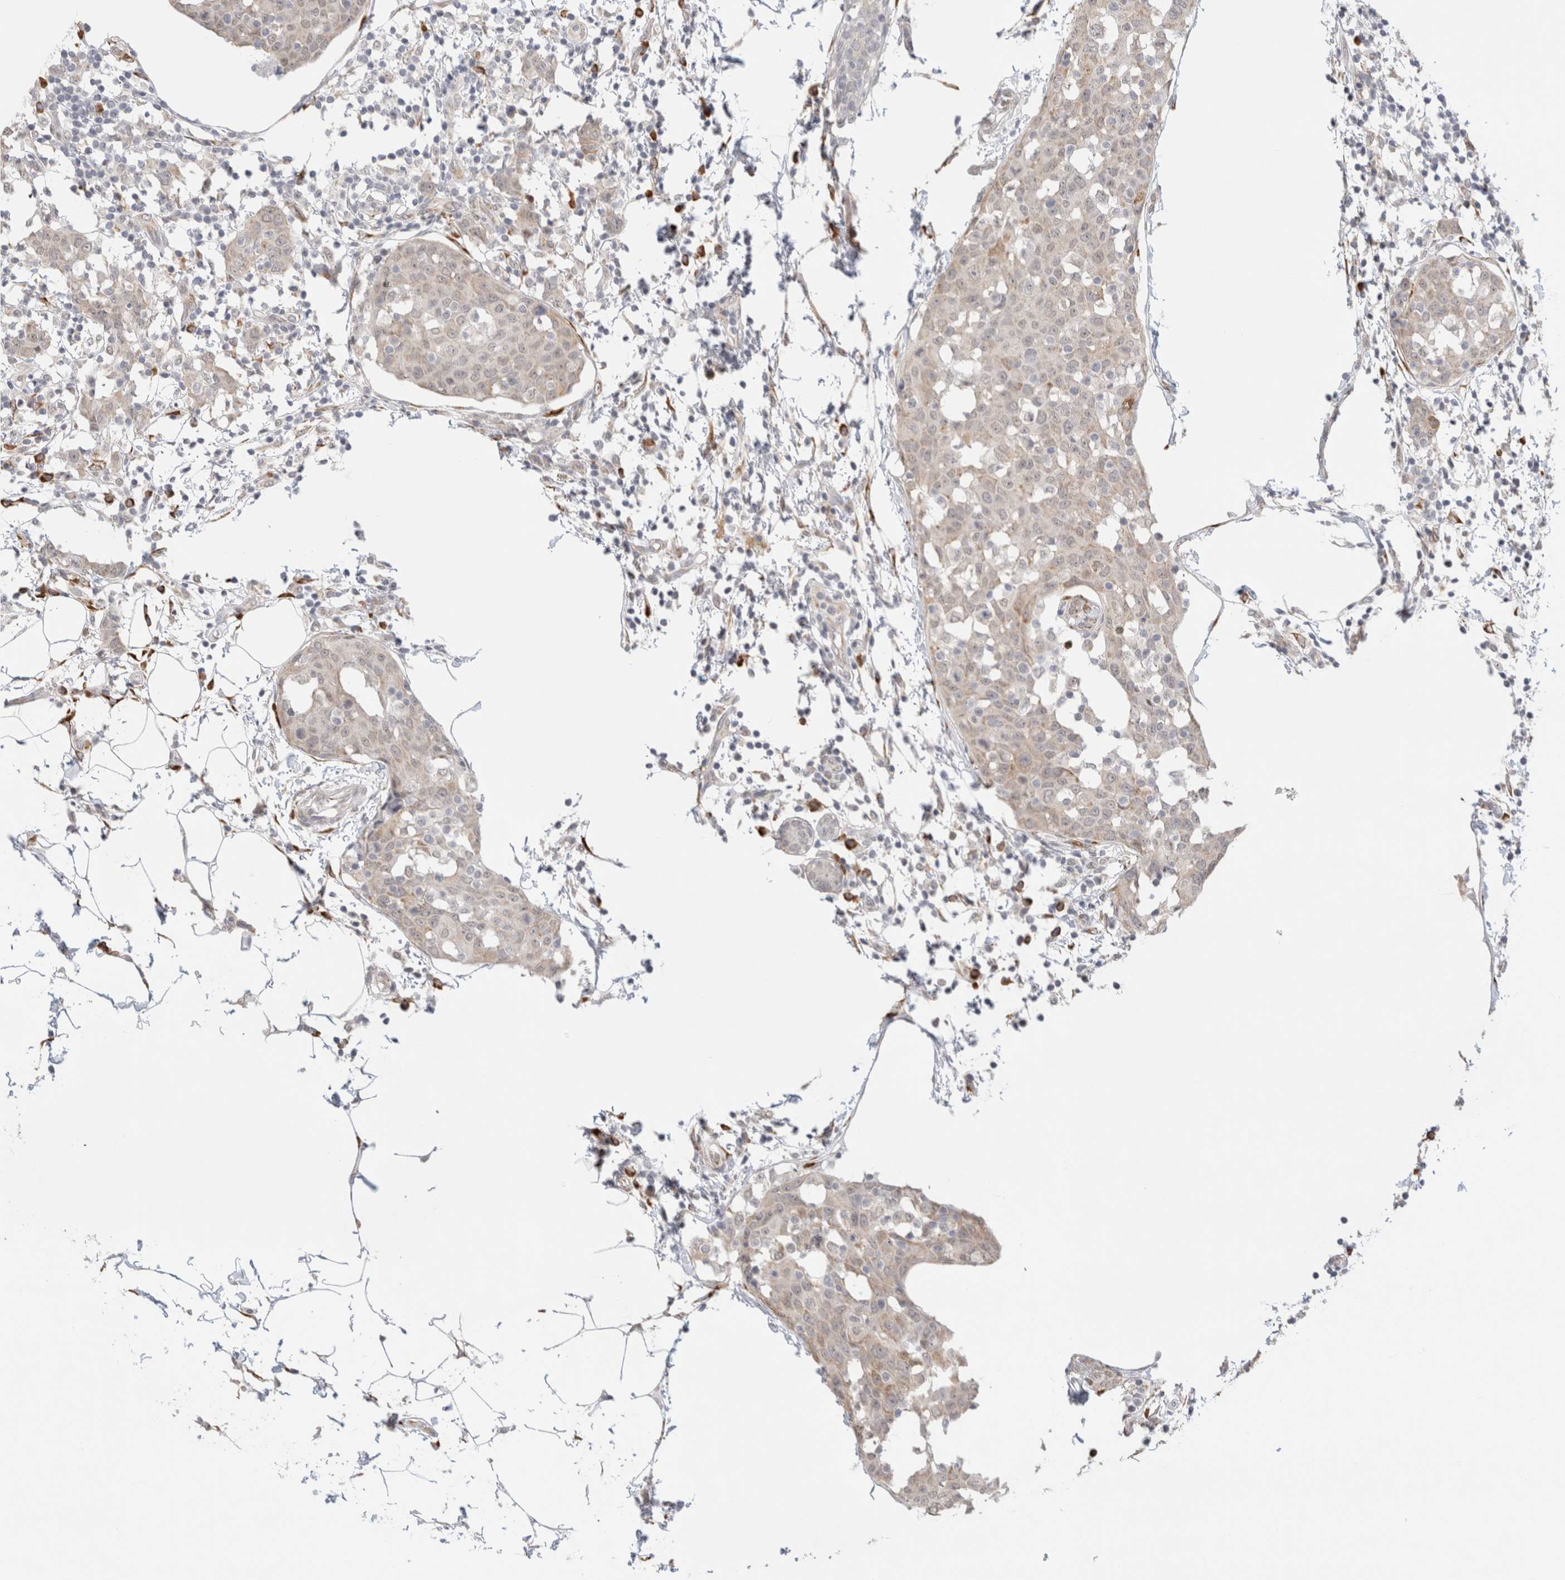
{"staining": {"intensity": "weak", "quantity": "<25%", "location": "cytoplasmic/membranous"}, "tissue": "breast cancer", "cell_type": "Tumor cells", "image_type": "cancer", "snomed": [{"axis": "morphology", "description": "Normal tissue, NOS"}, {"axis": "morphology", "description": "Duct carcinoma"}, {"axis": "topography", "description": "Breast"}], "caption": "Immunohistochemistry (IHC) micrograph of neoplastic tissue: invasive ductal carcinoma (breast) stained with DAB displays no significant protein staining in tumor cells.", "gene": "HDLBP", "patient": {"sex": "female", "age": 37}}